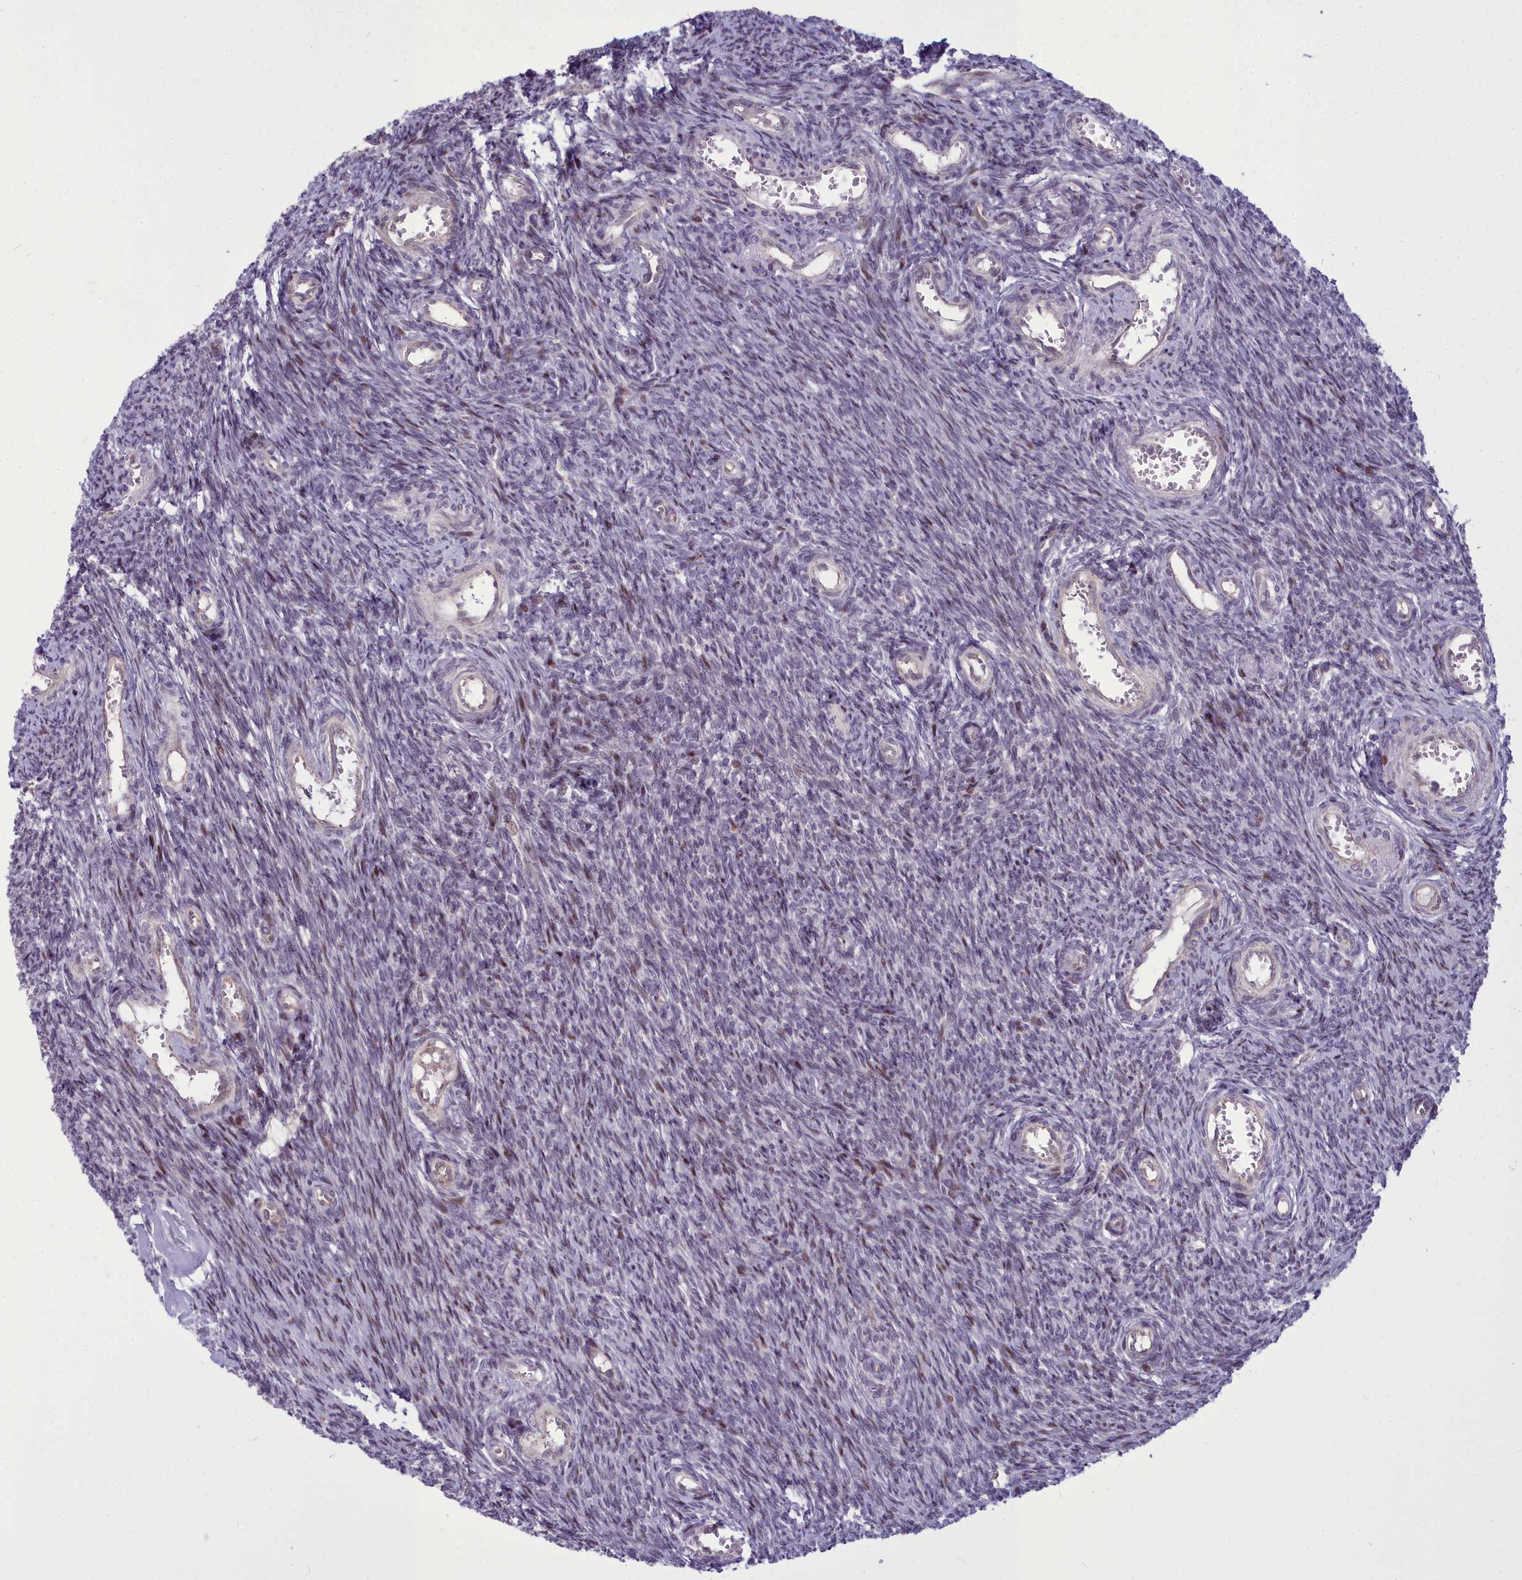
{"staining": {"intensity": "moderate", "quantity": ">75%", "location": "cytoplasmic/membranous"}, "tissue": "ovary", "cell_type": "Follicle cells", "image_type": "normal", "snomed": [{"axis": "morphology", "description": "Normal tissue, NOS"}, {"axis": "topography", "description": "Ovary"}], "caption": "Moderate cytoplasmic/membranous protein positivity is present in about >75% of follicle cells in ovary.", "gene": "AP1M1", "patient": {"sex": "female", "age": 44}}